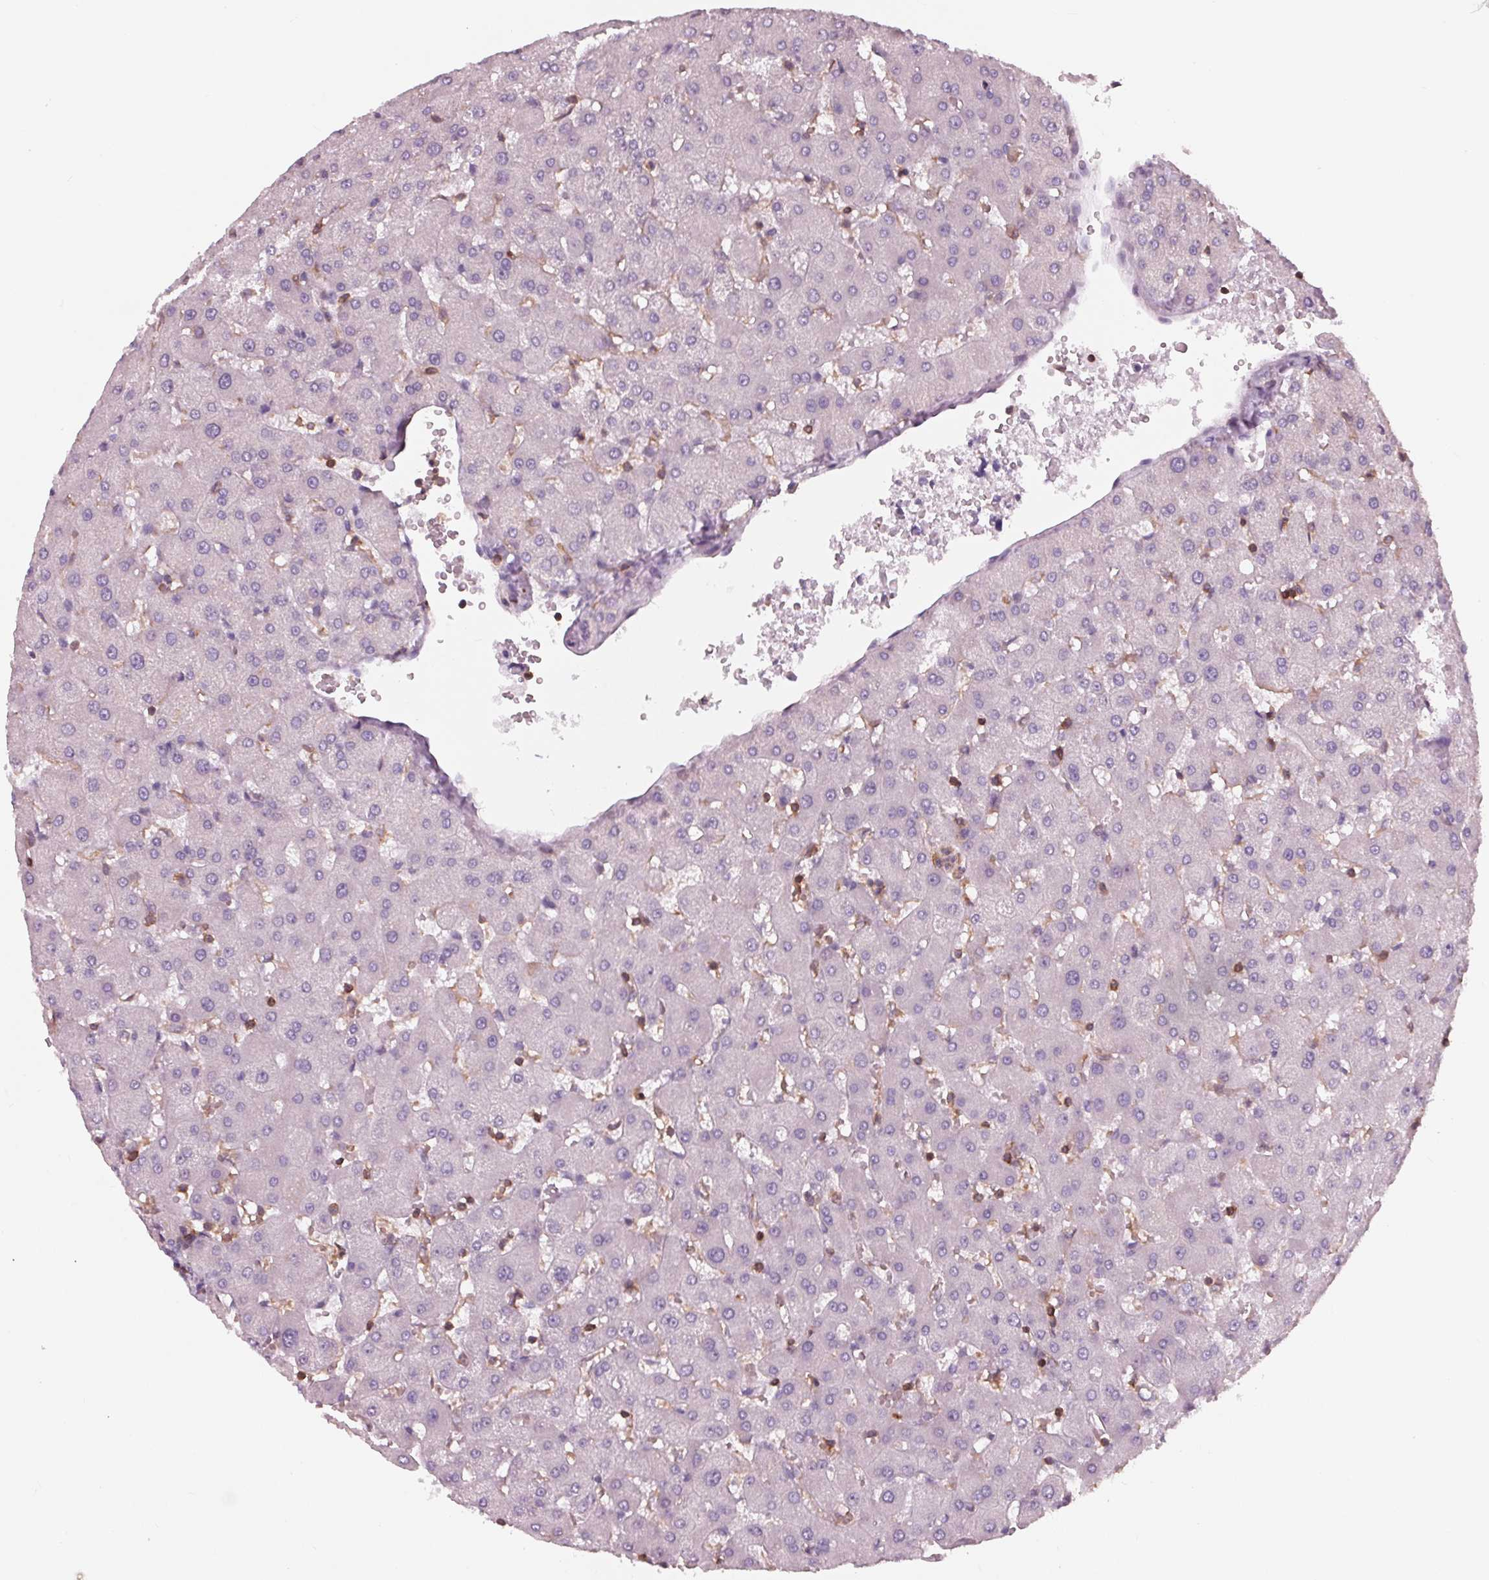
{"staining": {"intensity": "negative", "quantity": "none", "location": "none"}, "tissue": "liver", "cell_type": "Cholangiocytes", "image_type": "normal", "snomed": [{"axis": "morphology", "description": "Normal tissue, NOS"}, {"axis": "topography", "description": "Liver"}], "caption": "Human liver stained for a protein using immunohistochemistry (IHC) reveals no expression in cholangiocytes.", "gene": "ARHGAP25", "patient": {"sex": "female", "age": 63}}